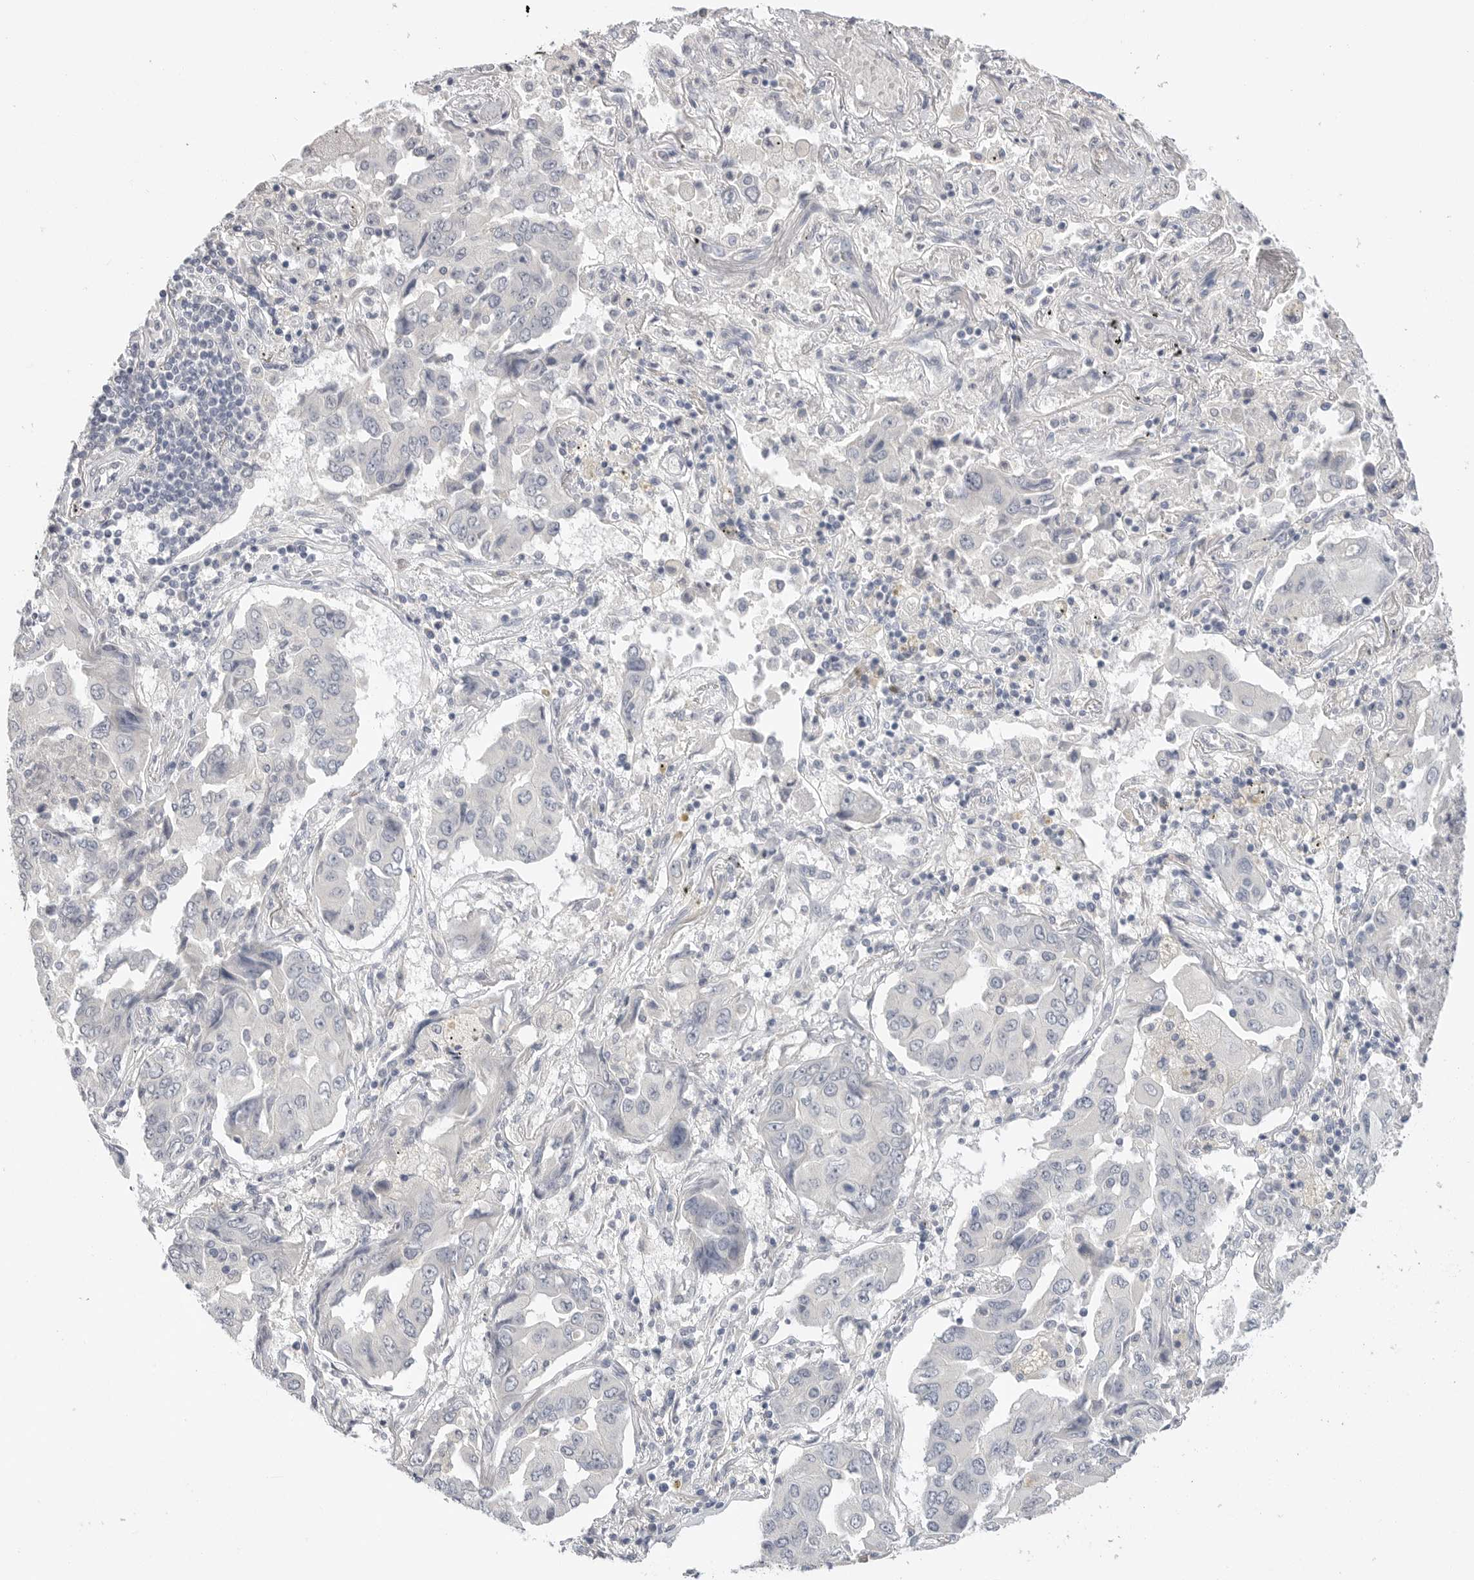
{"staining": {"intensity": "negative", "quantity": "none", "location": "none"}, "tissue": "lung cancer", "cell_type": "Tumor cells", "image_type": "cancer", "snomed": [{"axis": "morphology", "description": "Adenocarcinoma, NOS"}, {"axis": "topography", "description": "Lung"}], "caption": "Tumor cells are negative for brown protein staining in lung cancer.", "gene": "FBN2", "patient": {"sex": "female", "age": 65}}